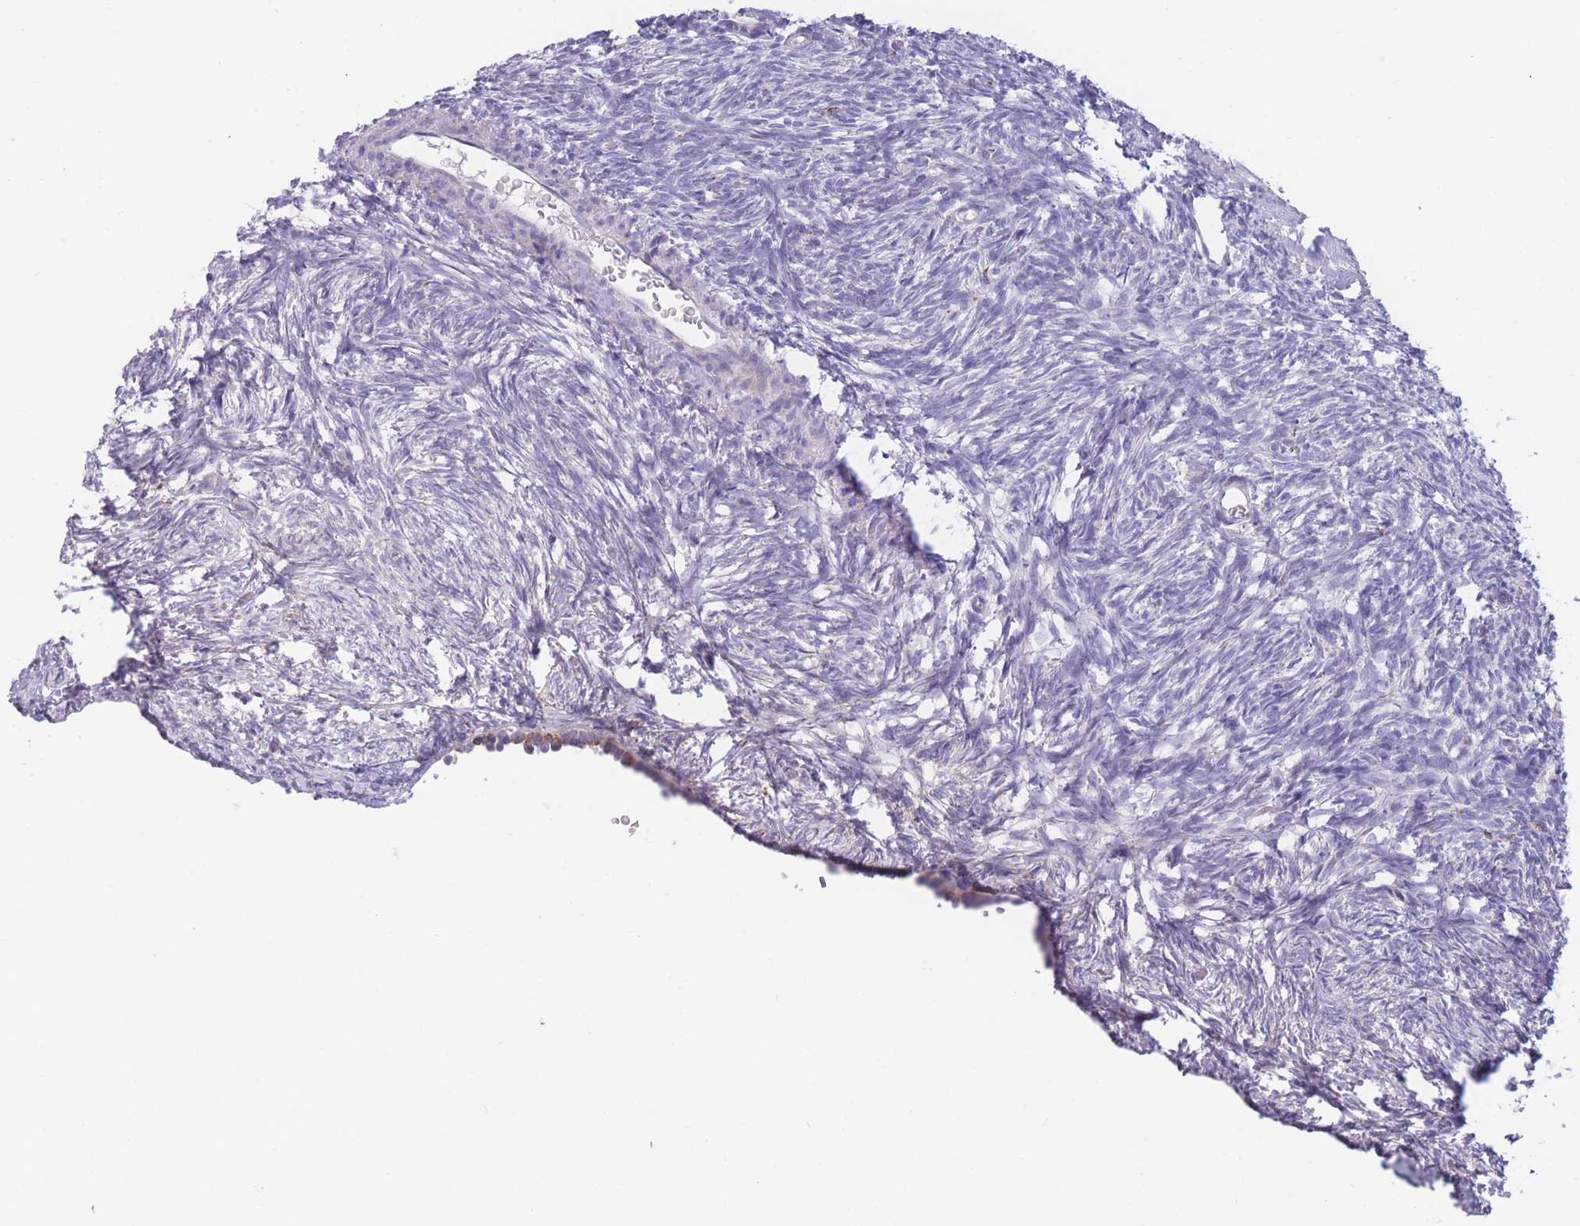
{"staining": {"intensity": "negative", "quantity": "none", "location": "none"}, "tissue": "ovary", "cell_type": "Ovarian stroma cells", "image_type": "normal", "snomed": [{"axis": "morphology", "description": "Normal tissue, NOS"}, {"axis": "topography", "description": "Ovary"}], "caption": "Immunohistochemistry photomicrograph of normal human ovary stained for a protein (brown), which reveals no expression in ovarian stroma cells.", "gene": "PDE4A", "patient": {"sex": "female", "age": 51}}